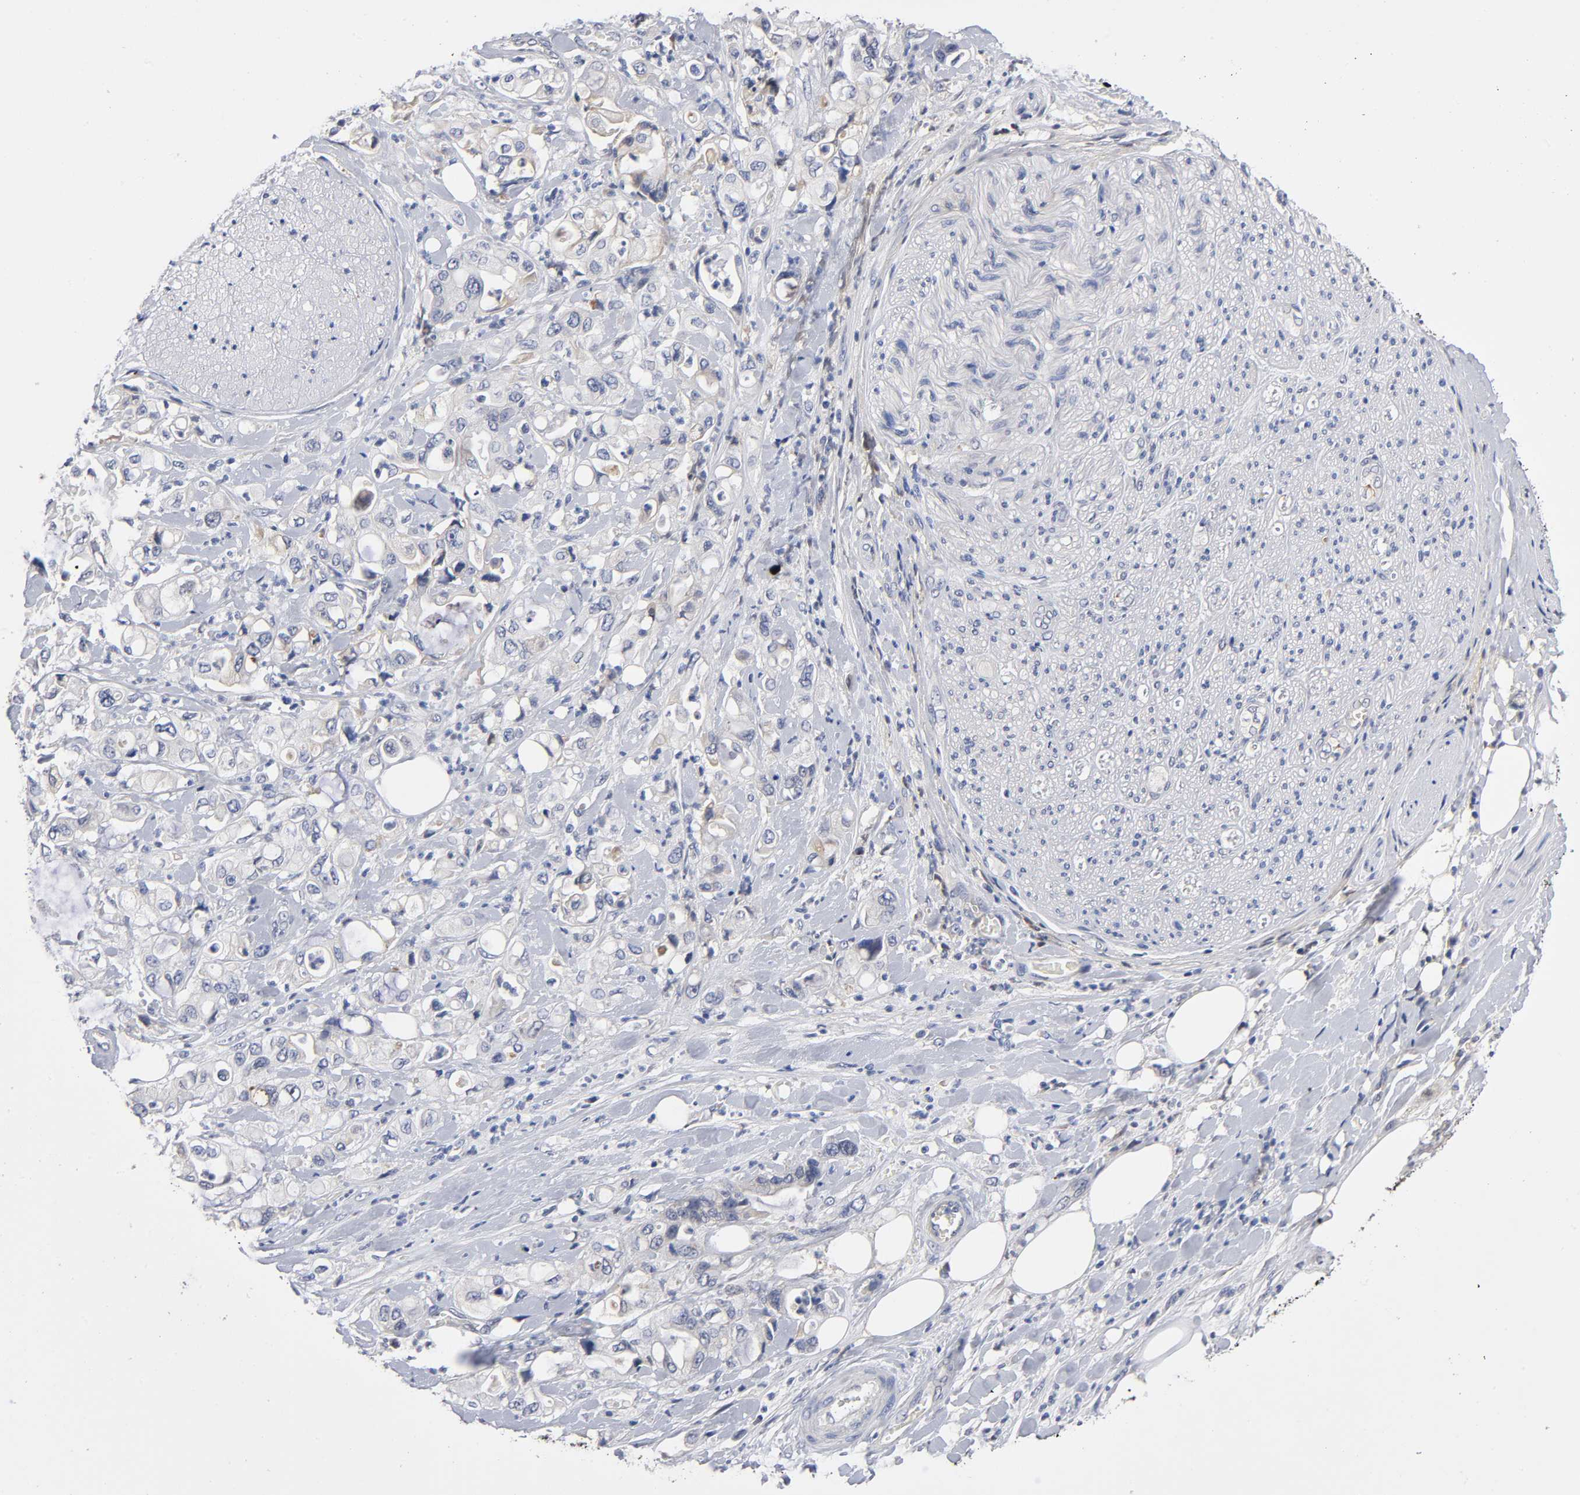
{"staining": {"intensity": "weak", "quantity": "25%-75%", "location": "cytoplasmic/membranous"}, "tissue": "pancreatic cancer", "cell_type": "Tumor cells", "image_type": "cancer", "snomed": [{"axis": "morphology", "description": "Adenocarcinoma, NOS"}, {"axis": "topography", "description": "Pancreas"}], "caption": "Immunohistochemistry photomicrograph of adenocarcinoma (pancreatic) stained for a protein (brown), which demonstrates low levels of weak cytoplasmic/membranous expression in approximately 25%-75% of tumor cells.", "gene": "NOVA1", "patient": {"sex": "male", "age": 70}}